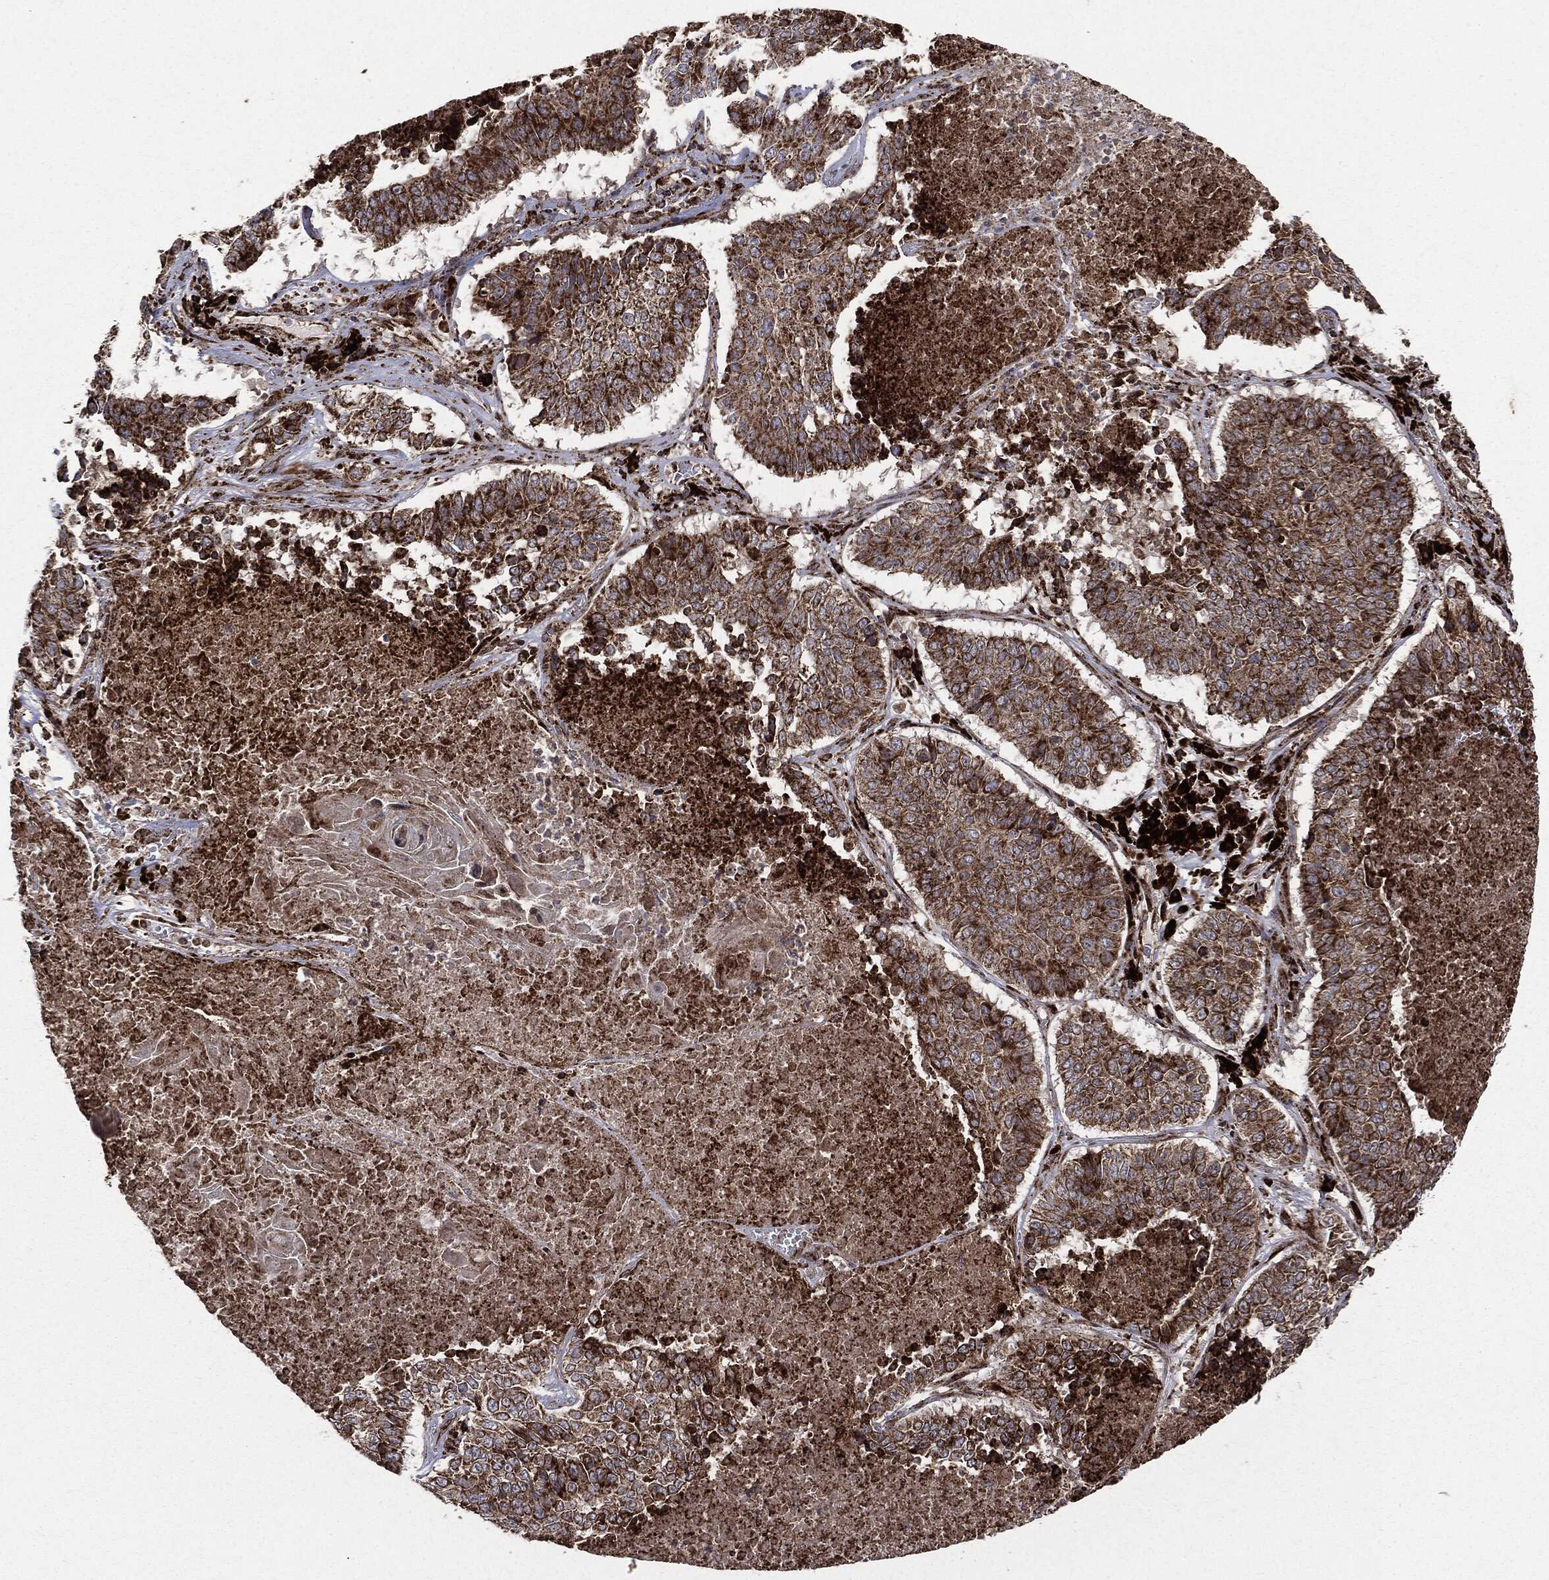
{"staining": {"intensity": "strong", "quantity": ">75%", "location": "cytoplasmic/membranous"}, "tissue": "lung cancer", "cell_type": "Tumor cells", "image_type": "cancer", "snomed": [{"axis": "morphology", "description": "Squamous cell carcinoma, NOS"}, {"axis": "topography", "description": "Lung"}], "caption": "Immunohistochemical staining of lung cancer (squamous cell carcinoma) displays high levels of strong cytoplasmic/membranous protein staining in approximately >75% of tumor cells. (brown staining indicates protein expression, while blue staining denotes nuclei).", "gene": "MAP2K1", "patient": {"sex": "male", "age": 64}}